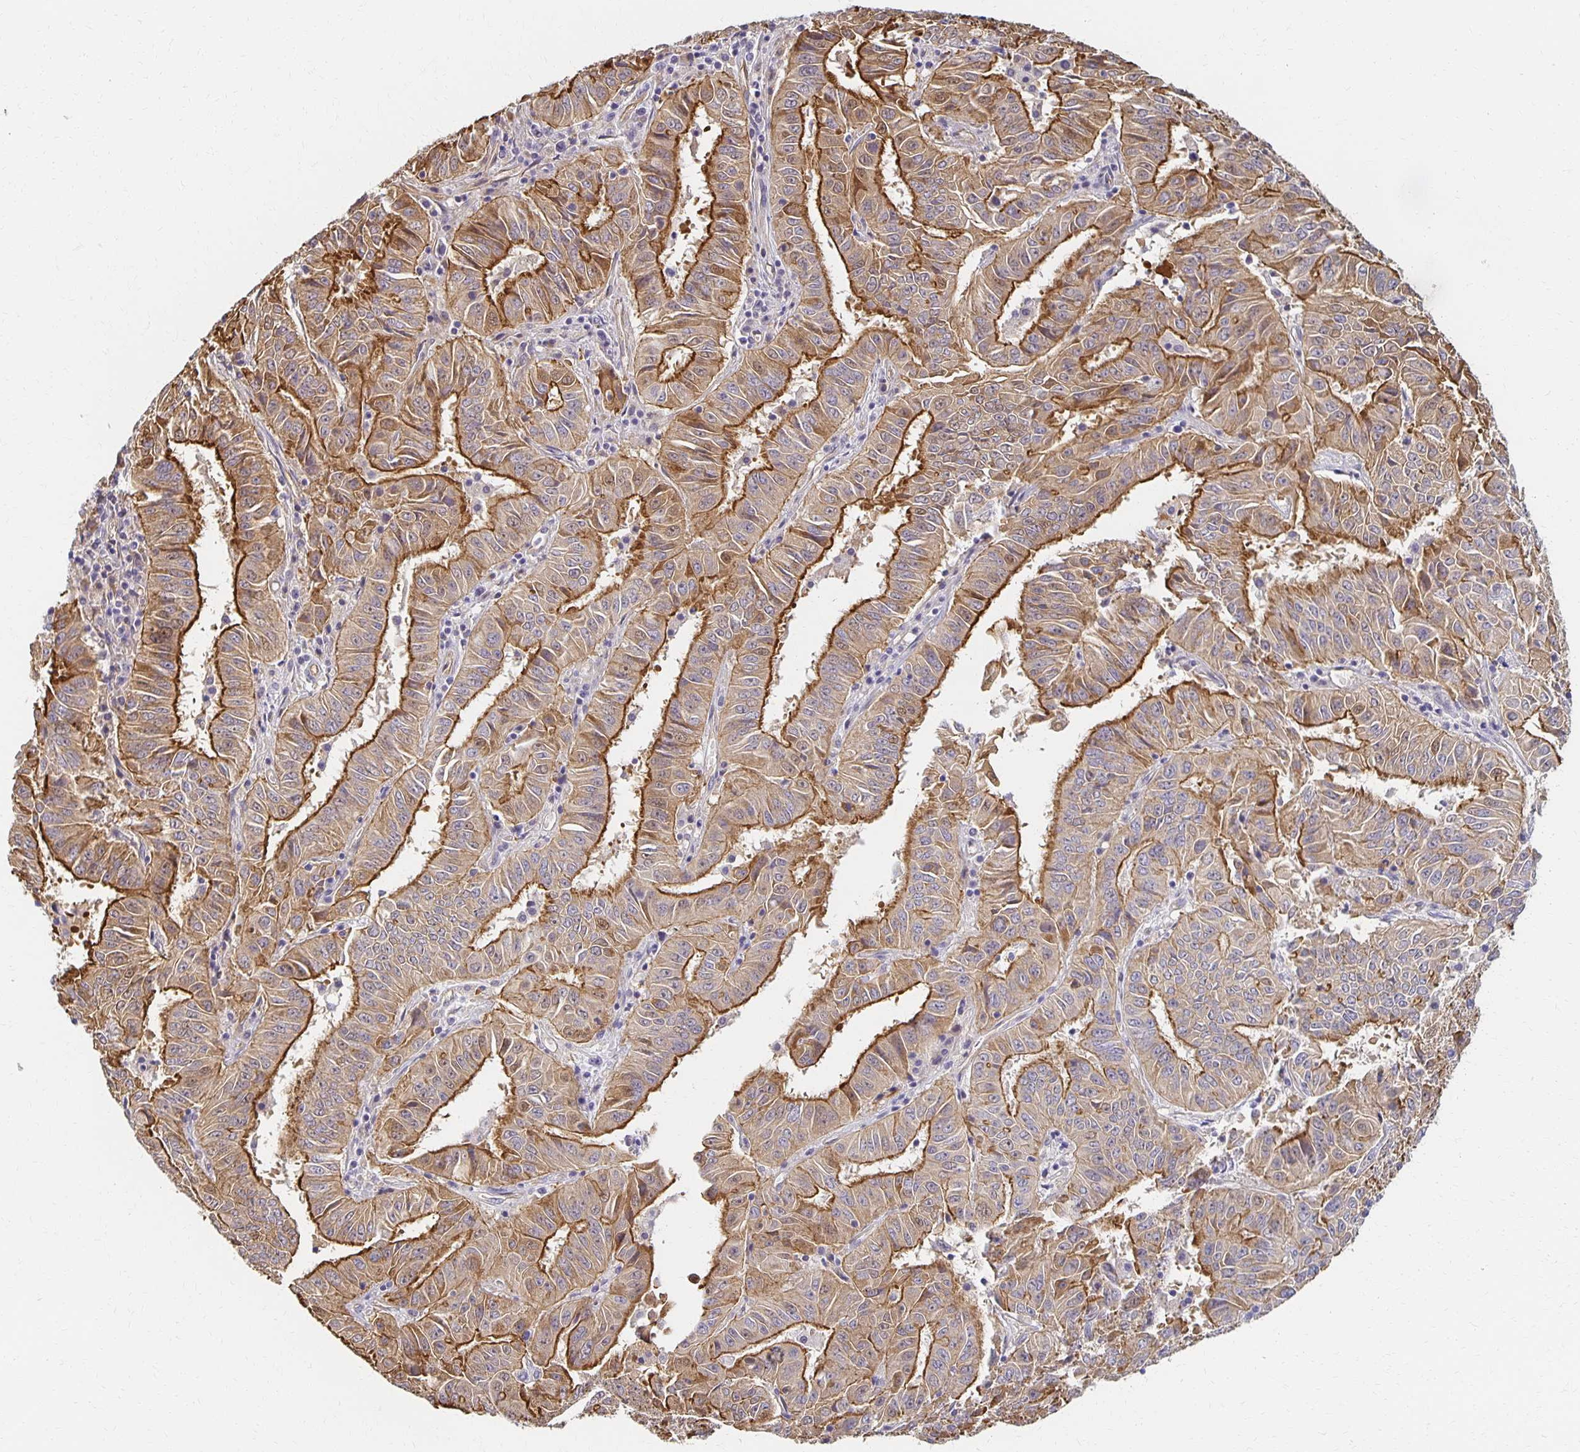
{"staining": {"intensity": "moderate", "quantity": ">75%", "location": "cytoplasmic/membranous"}, "tissue": "pancreatic cancer", "cell_type": "Tumor cells", "image_type": "cancer", "snomed": [{"axis": "morphology", "description": "Adenocarcinoma, NOS"}, {"axis": "topography", "description": "Pancreas"}], "caption": "Pancreatic cancer (adenocarcinoma) stained with DAB IHC exhibits medium levels of moderate cytoplasmic/membranous positivity in about >75% of tumor cells. The protein of interest is stained brown, and the nuclei are stained in blue (DAB (3,3'-diaminobenzidine) IHC with brightfield microscopy, high magnification).", "gene": "SORL1", "patient": {"sex": "male", "age": 63}}